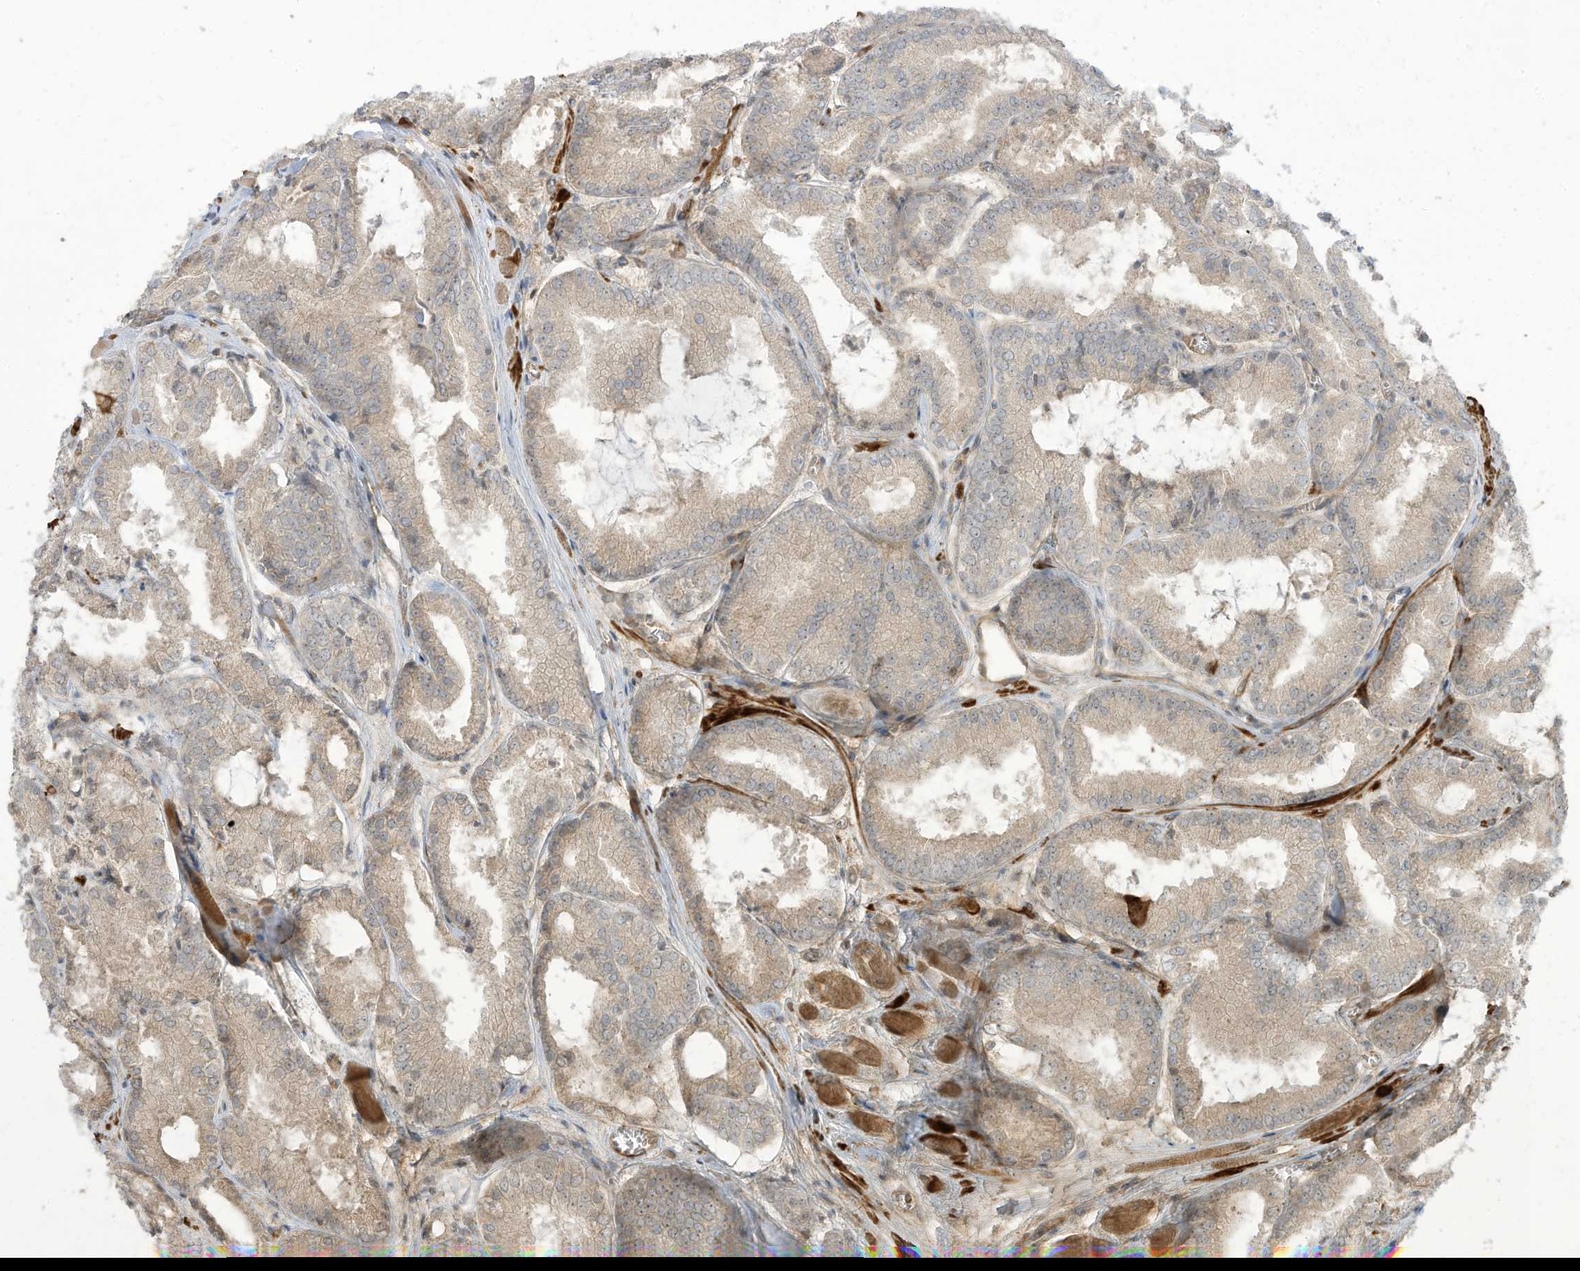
{"staining": {"intensity": "weak", "quantity": ">75%", "location": "cytoplasmic/membranous"}, "tissue": "prostate cancer", "cell_type": "Tumor cells", "image_type": "cancer", "snomed": [{"axis": "morphology", "description": "Adenocarcinoma, Low grade"}, {"axis": "topography", "description": "Prostate"}], "caption": "IHC micrograph of prostate cancer (low-grade adenocarcinoma) stained for a protein (brown), which reveals low levels of weak cytoplasmic/membranous expression in approximately >75% of tumor cells.", "gene": "ENTR1", "patient": {"sex": "male", "age": 67}}